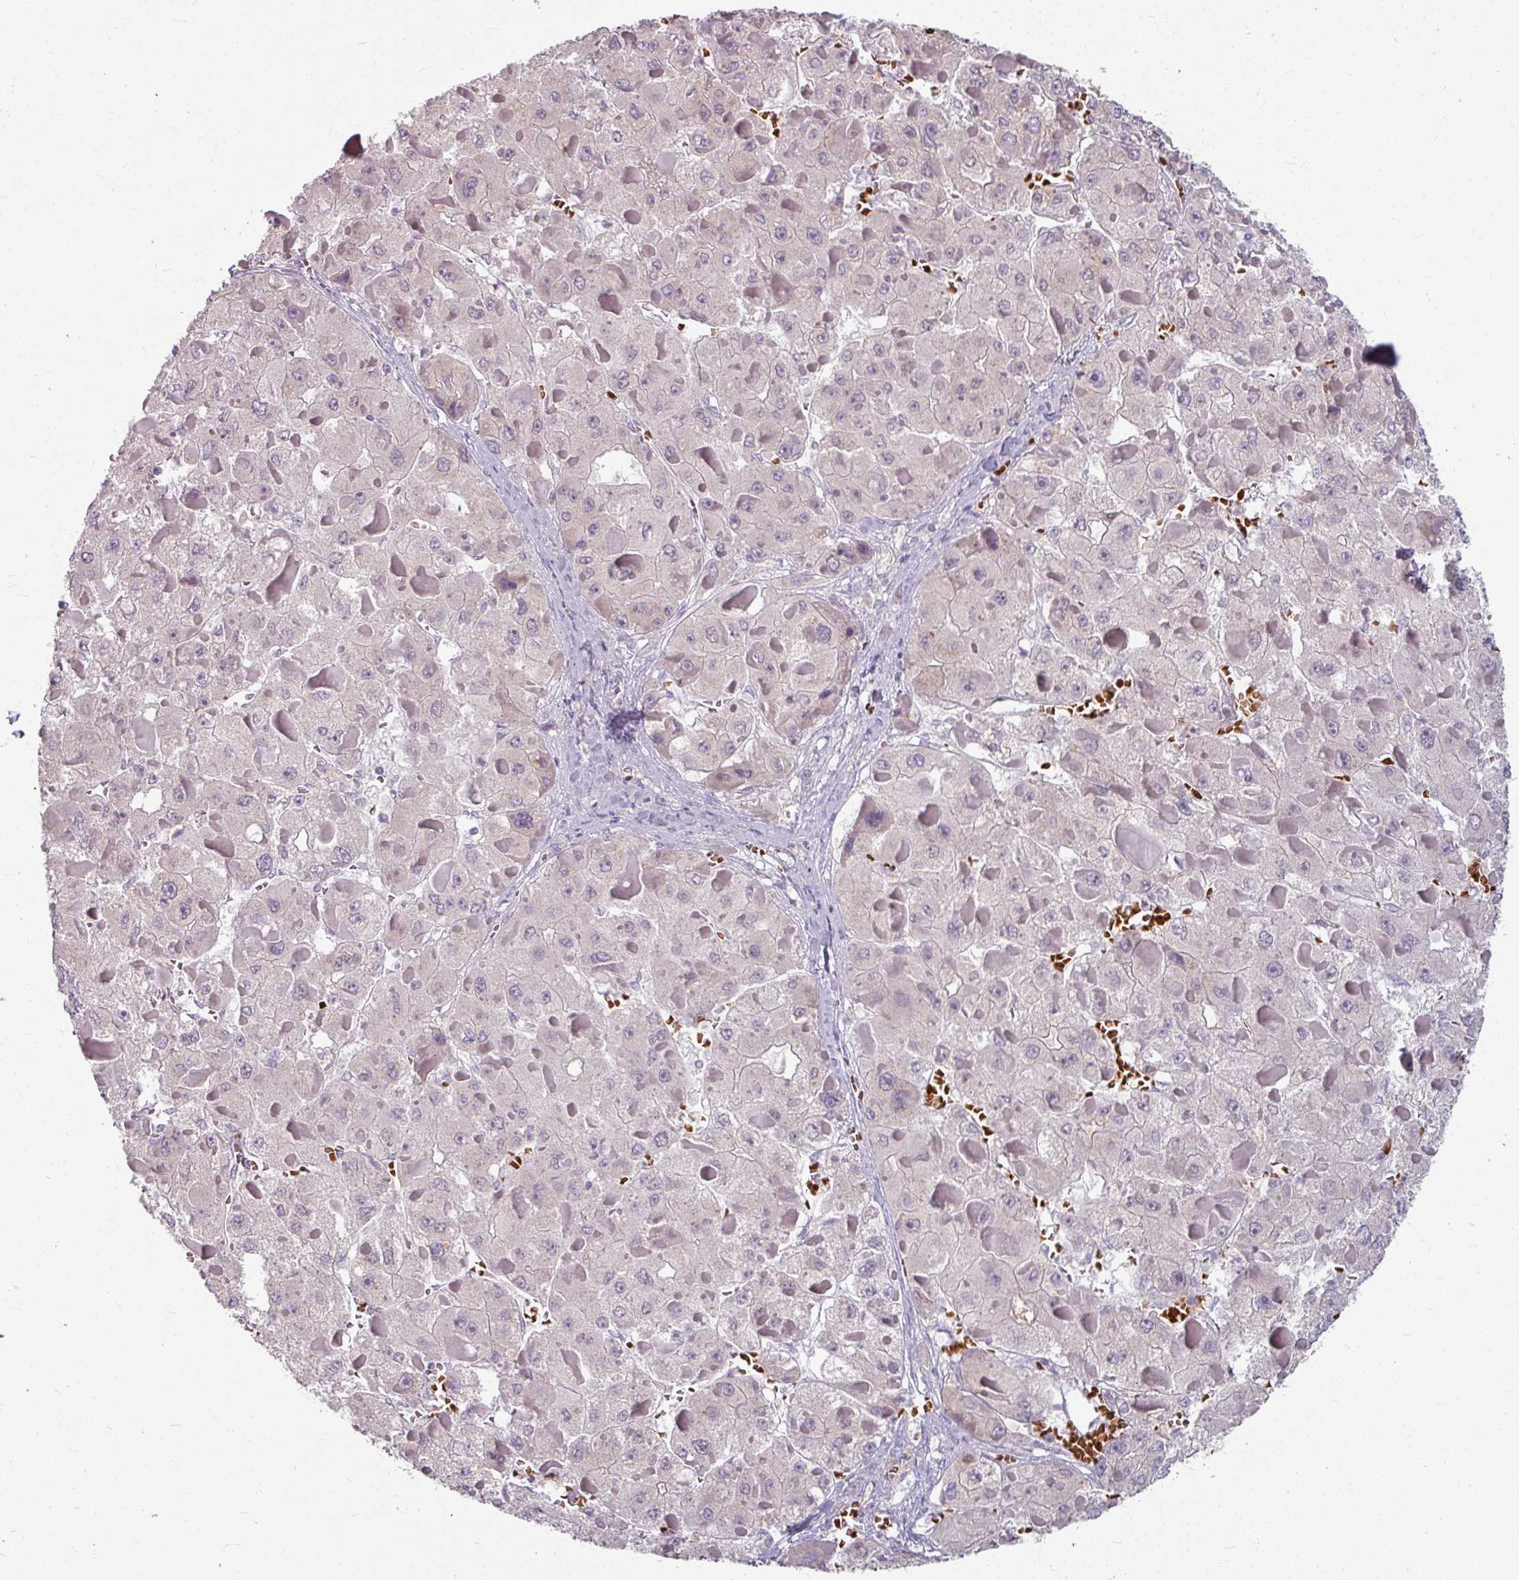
{"staining": {"intensity": "negative", "quantity": "none", "location": "none"}, "tissue": "liver cancer", "cell_type": "Tumor cells", "image_type": "cancer", "snomed": [{"axis": "morphology", "description": "Carcinoma, Hepatocellular, NOS"}, {"axis": "topography", "description": "Liver"}], "caption": "A high-resolution photomicrograph shows IHC staining of hepatocellular carcinoma (liver), which reveals no significant staining in tumor cells.", "gene": "KMT5C", "patient": {"sex": "female", "age": 73}}